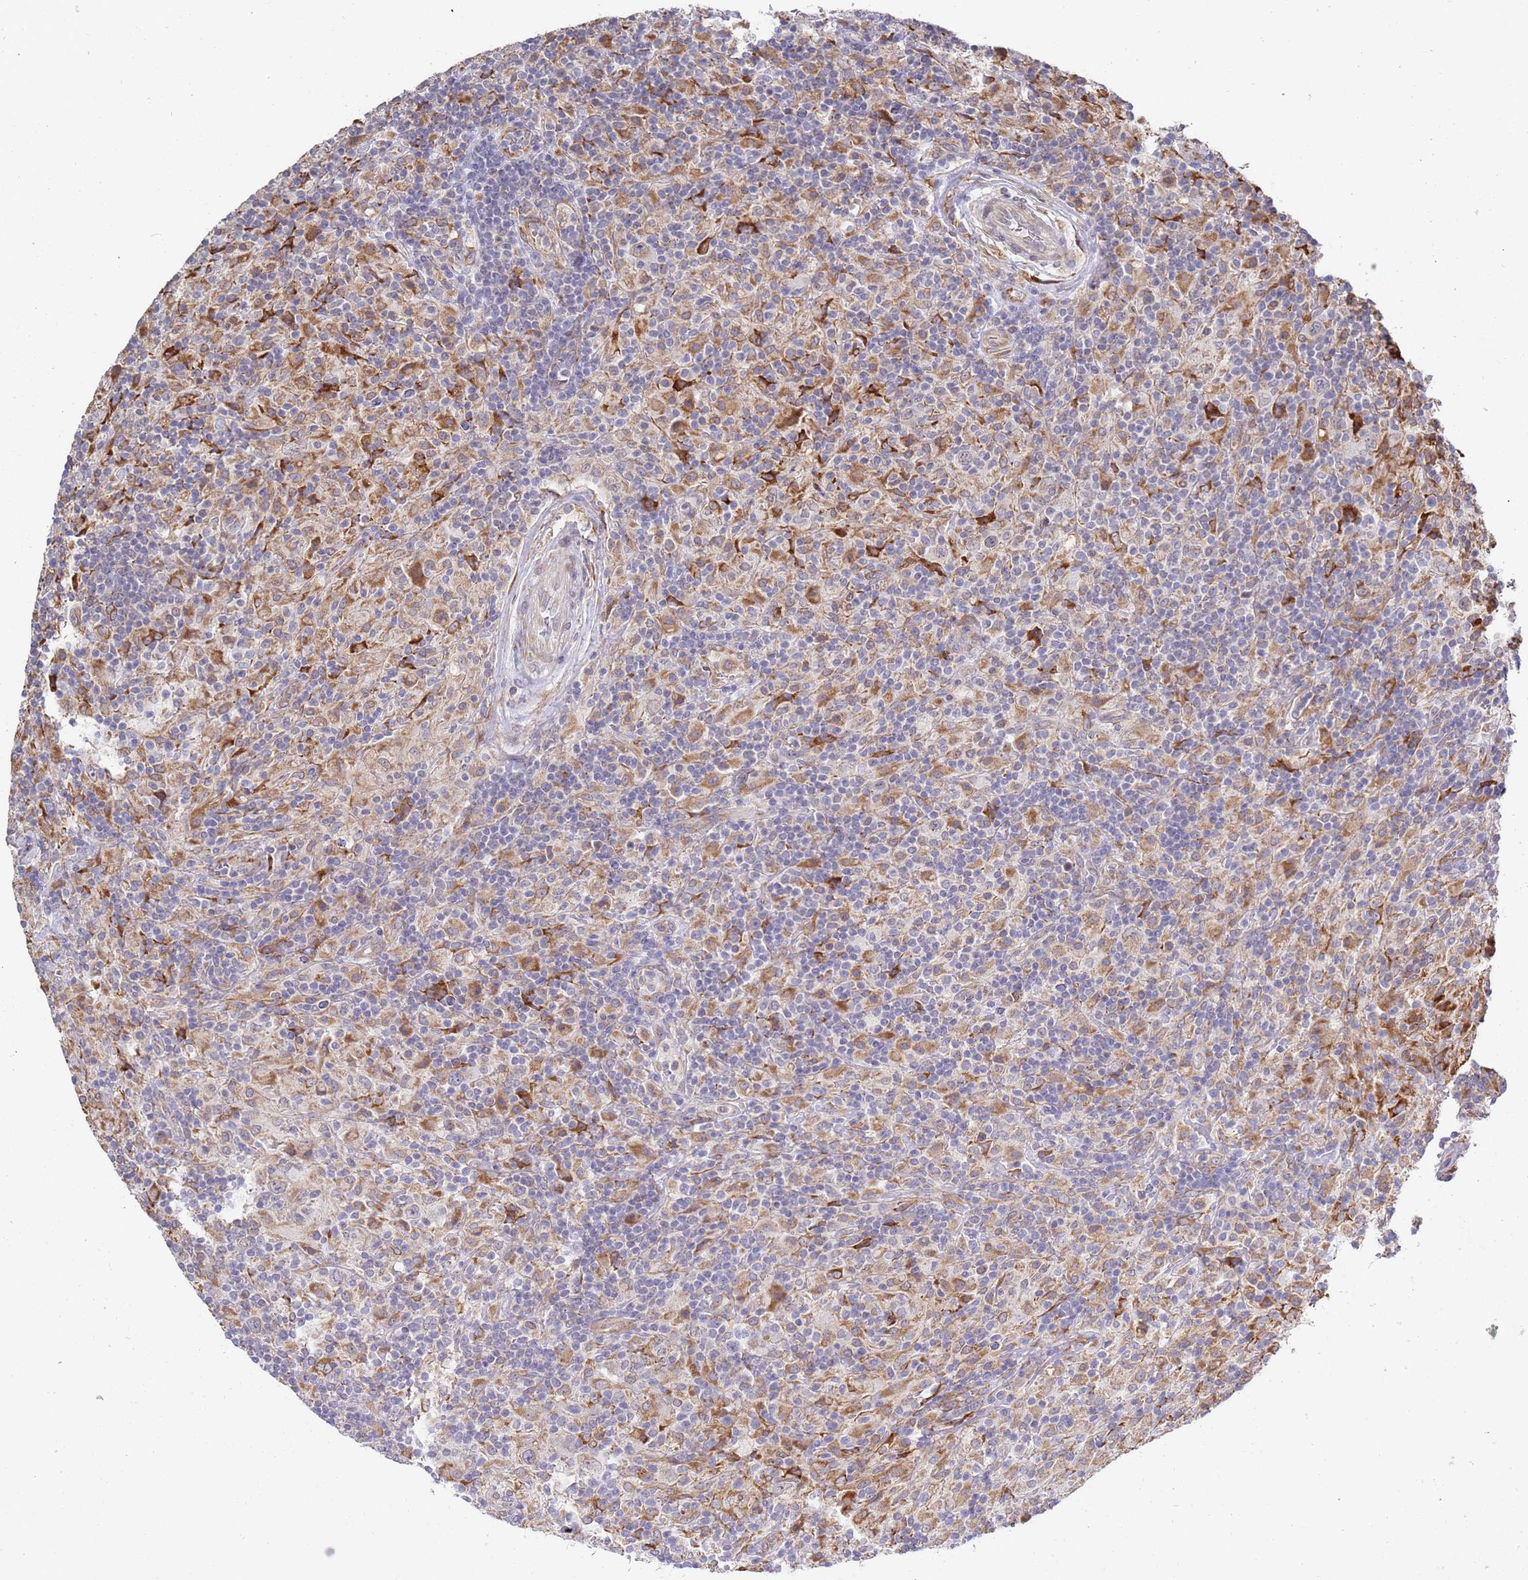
{"staining": {"intensity": "weak", "quantity": "<25%", "location": "cytoplasmic/membranous"}, "tissue": "lymphoma", "cell_type": "Tumor cells", "image_type": "cancer", "snomed": [{"axis": "morphology", "description": "Hodgkin's disease, NOS"}, {"axis": "topography", "description": "Lymph node"}], "caption": "Lymphoma was stained to show a protein in brown. There is no significant staining in tumor cells.", "gene": "VRK2", "patient": {"sex": "male", "age": 70}}